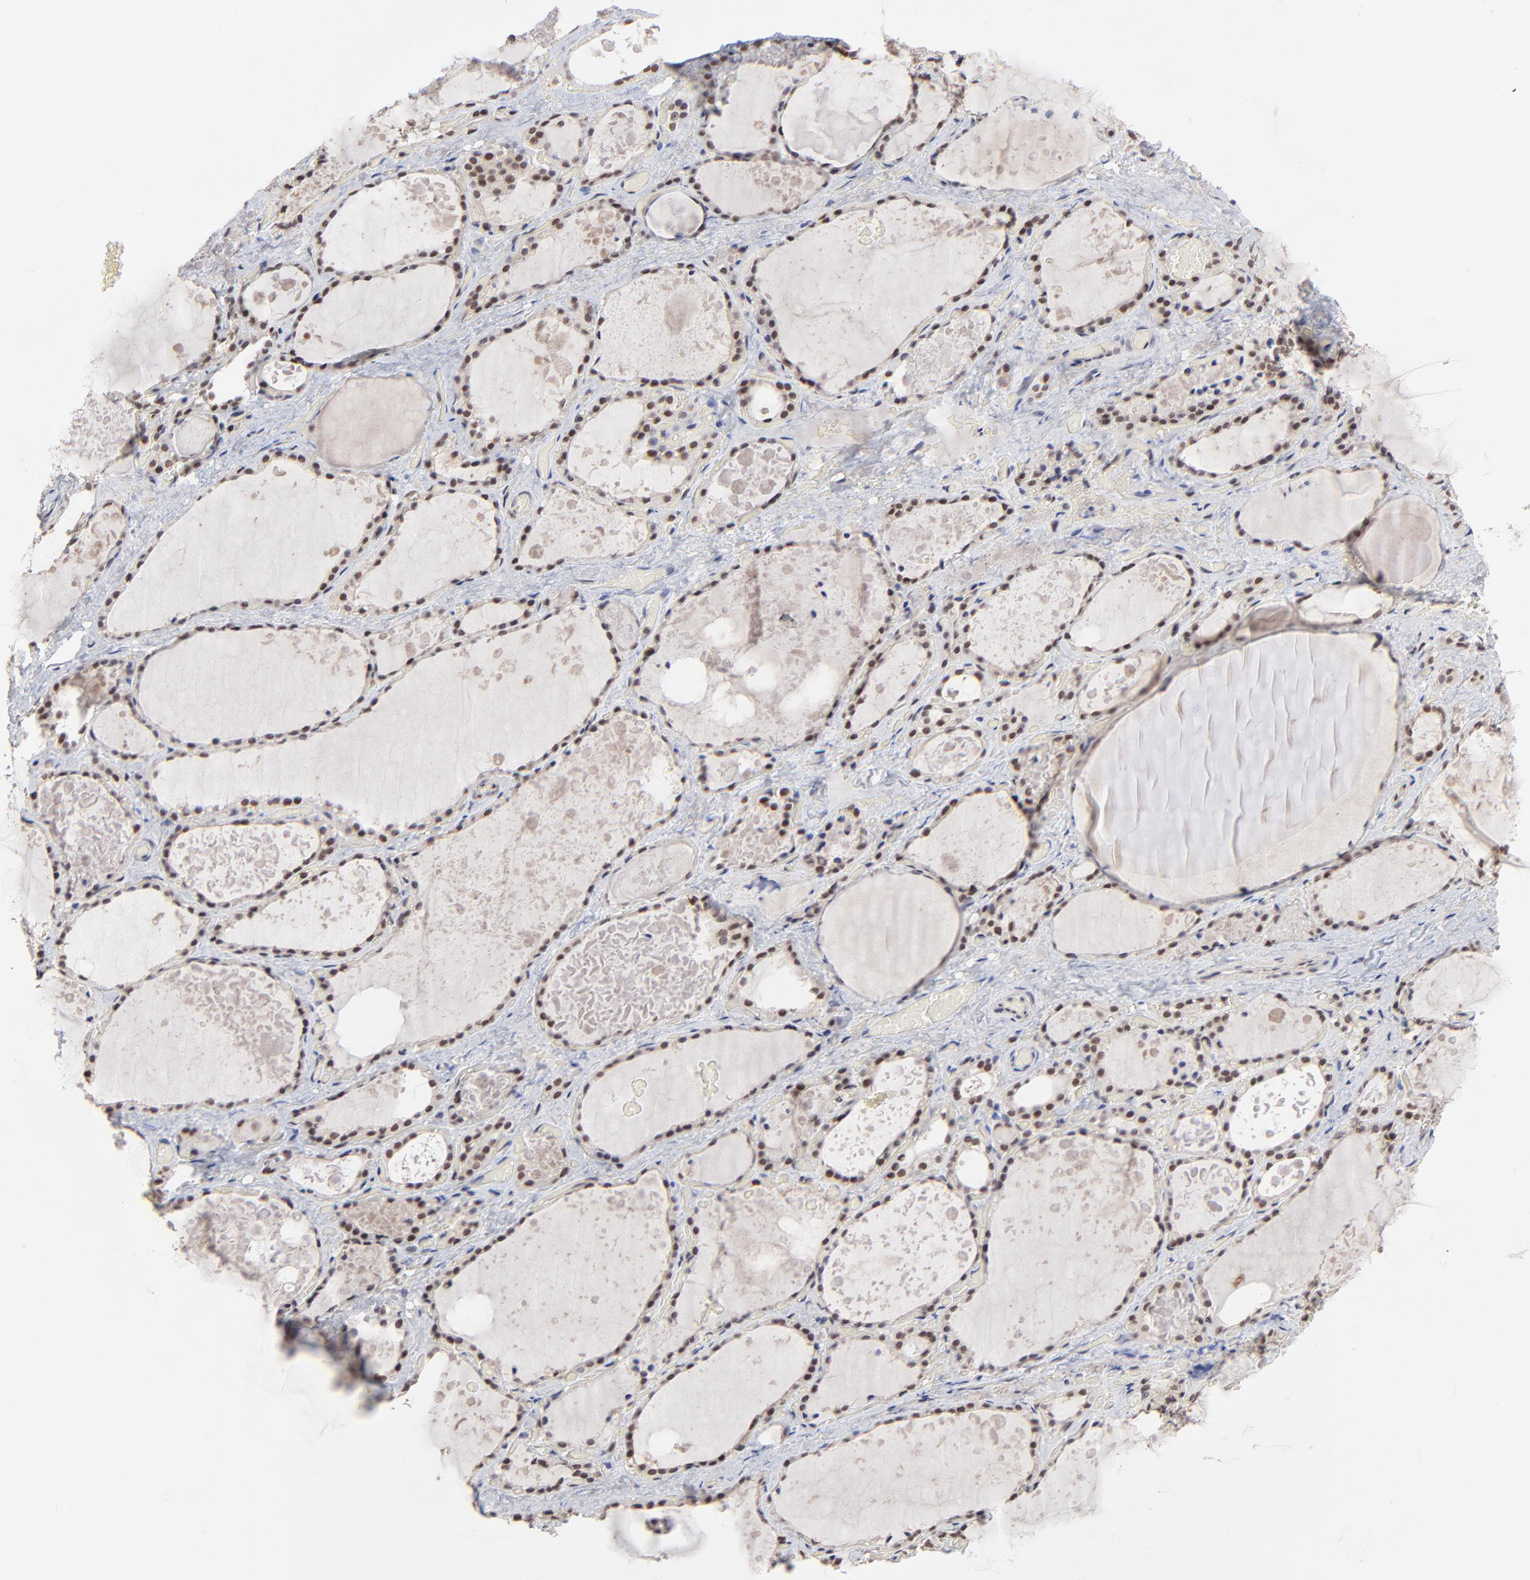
{"staining": {"intensity": "moderate", "quantity": ">75%", "location": "nuclear"}, "tissue": "thyroid gland", "cell_type": "Glandular cells", "image_type": "normal", "snomed": [{"axis": "morphology", "description": "Normal tissue, NOS"}, {"axis": "topography", "description": "Thyroid gland"}], "caption": "A high-resolution histopathology image shows immunohistochemistry staining of benign thyroid gland, which demonstrates moderate nuclear positivity in approximately >75% of glandular cells. (DAB (3,3'-diaminobenzidine) IHC with brightfield microscopy, high magnification).", "gene": "DSN1", "patient": {"sex": "male", "age": 61}}